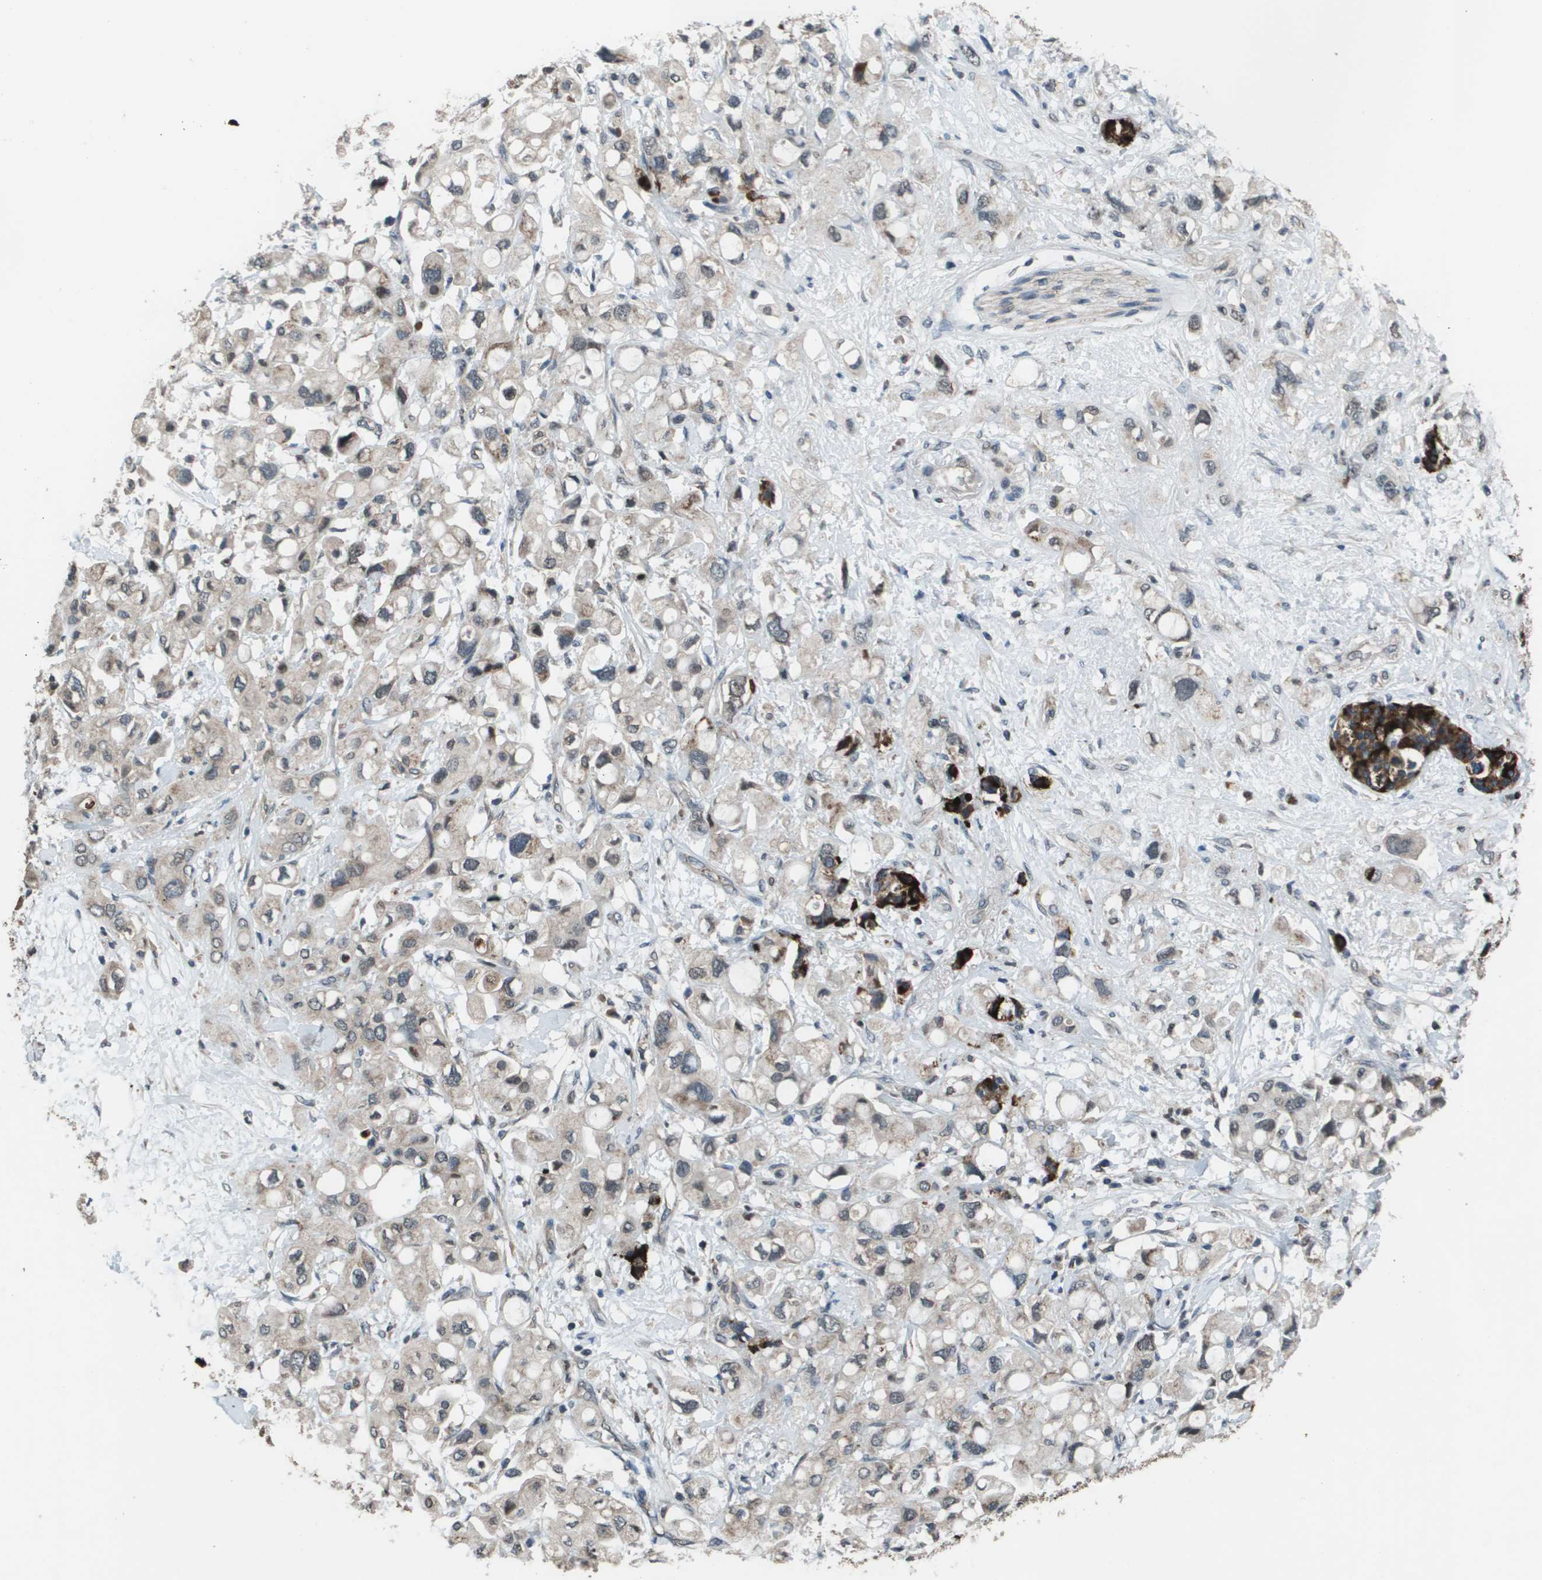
{"staining": {"intensity": "negative", "quantity": "none", "location": "none"}, "tissue": "pancreatic cancer", "cell_type": "Tumor cells", "image_type": "cancer", "snomed": [{"axis": "morphology", "description": "Adenocarcinoma, NOS"}, {"axis": "topography", "description": "Pancreas"}], "caption": "The IHC photomicrograph has no significant staining in tumor cells of pancreatic cancer (adenocarcinoma) tissue.", "gene": "GOSR2", "patient": {"sex": "female", "age": 56}}